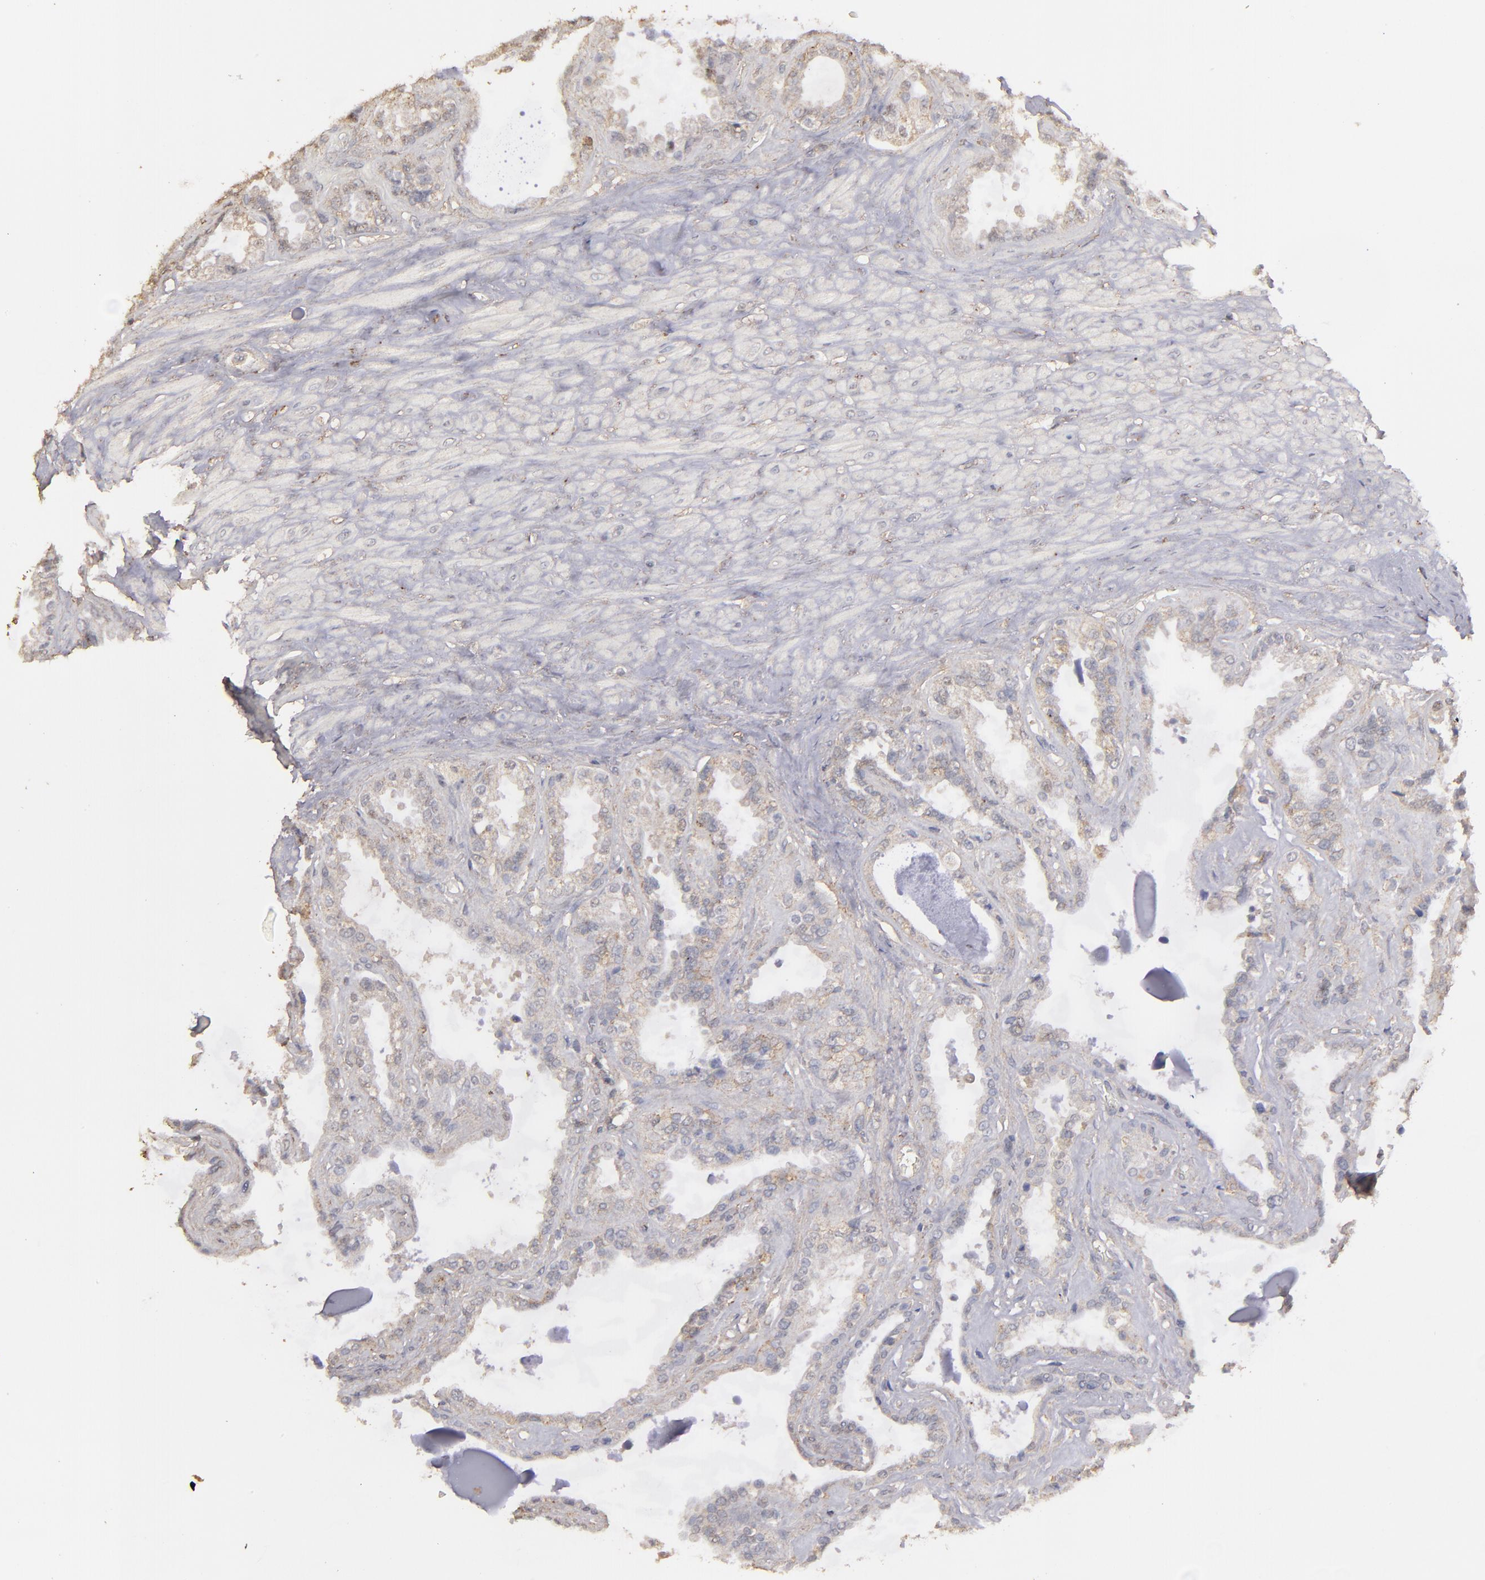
{"staining": {"intensity": "weak", "quantity": ">75%", "location": "cytoplasmic/membranous"}, "tissue": "seminal vesicle", "cell_type": "Glandular cells", "image_type": "normal", "snomed": [{"axis": "morphology", "description": "Normal tissue, NOS"}, {"axis": "morphology", "description": "Inflammation, NOS"}, {"axis": "topography", "description": "Urinary bladder"}, {"axis": "topography", "description": "Prostate"}, {"axis": "topography", "description": "Seminal veicle"}], "caption": "Immunohistochemical staining of normal human seminal vesicle exhibits low levels of weak cytoplasmic/membranous expression in approximately >75% of glandular cells.", "gene": "FAT1", "patient": {"sex": "male", "age": 82}}